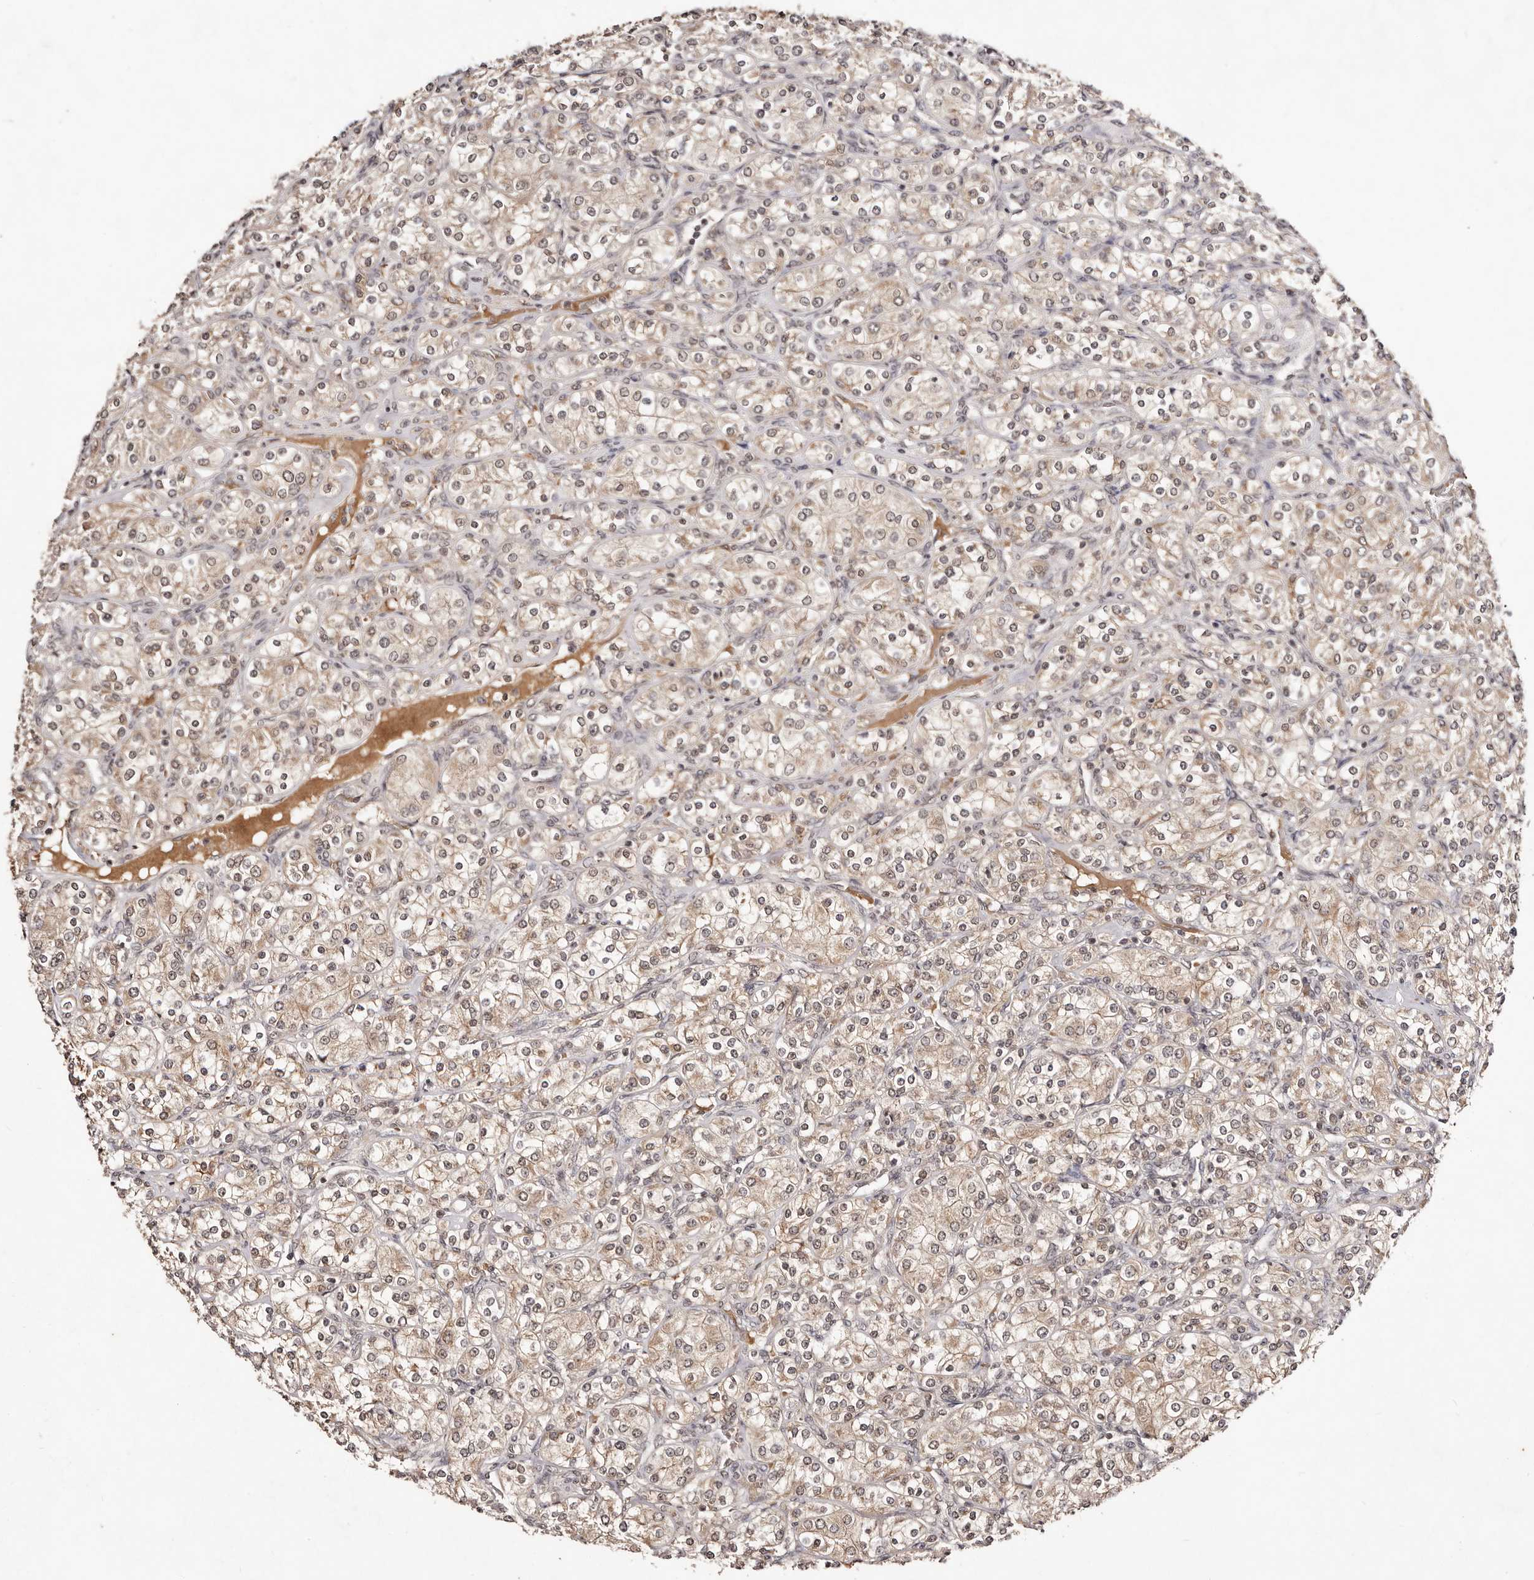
{"staining": {"intensity": "weak", "quantity": ">75%", "location": "cytoplasmic/membranous,nuclear"}, "tissue": "renal cancer", "cell_type": "Tumor cells", "image_type": "cancer", "snomed": [{"axis": "morphology", "description": "Adenocarcinoma, NOS"}, {"axis": "topography", "description": "Kidney"}], "caption": "Protein staining by IHC exhibits weak cytoplasmic/membranous and nuclear staining in about >75% of tumor cells in renal cancer (adenocarcinoma). The staining was performed using DAB, with brown indicating positive protein expression. Nuclei are stained blue with hematoxylin.", "gene": "BICRAL", "patient": {"sex": "male", "age": 77}}